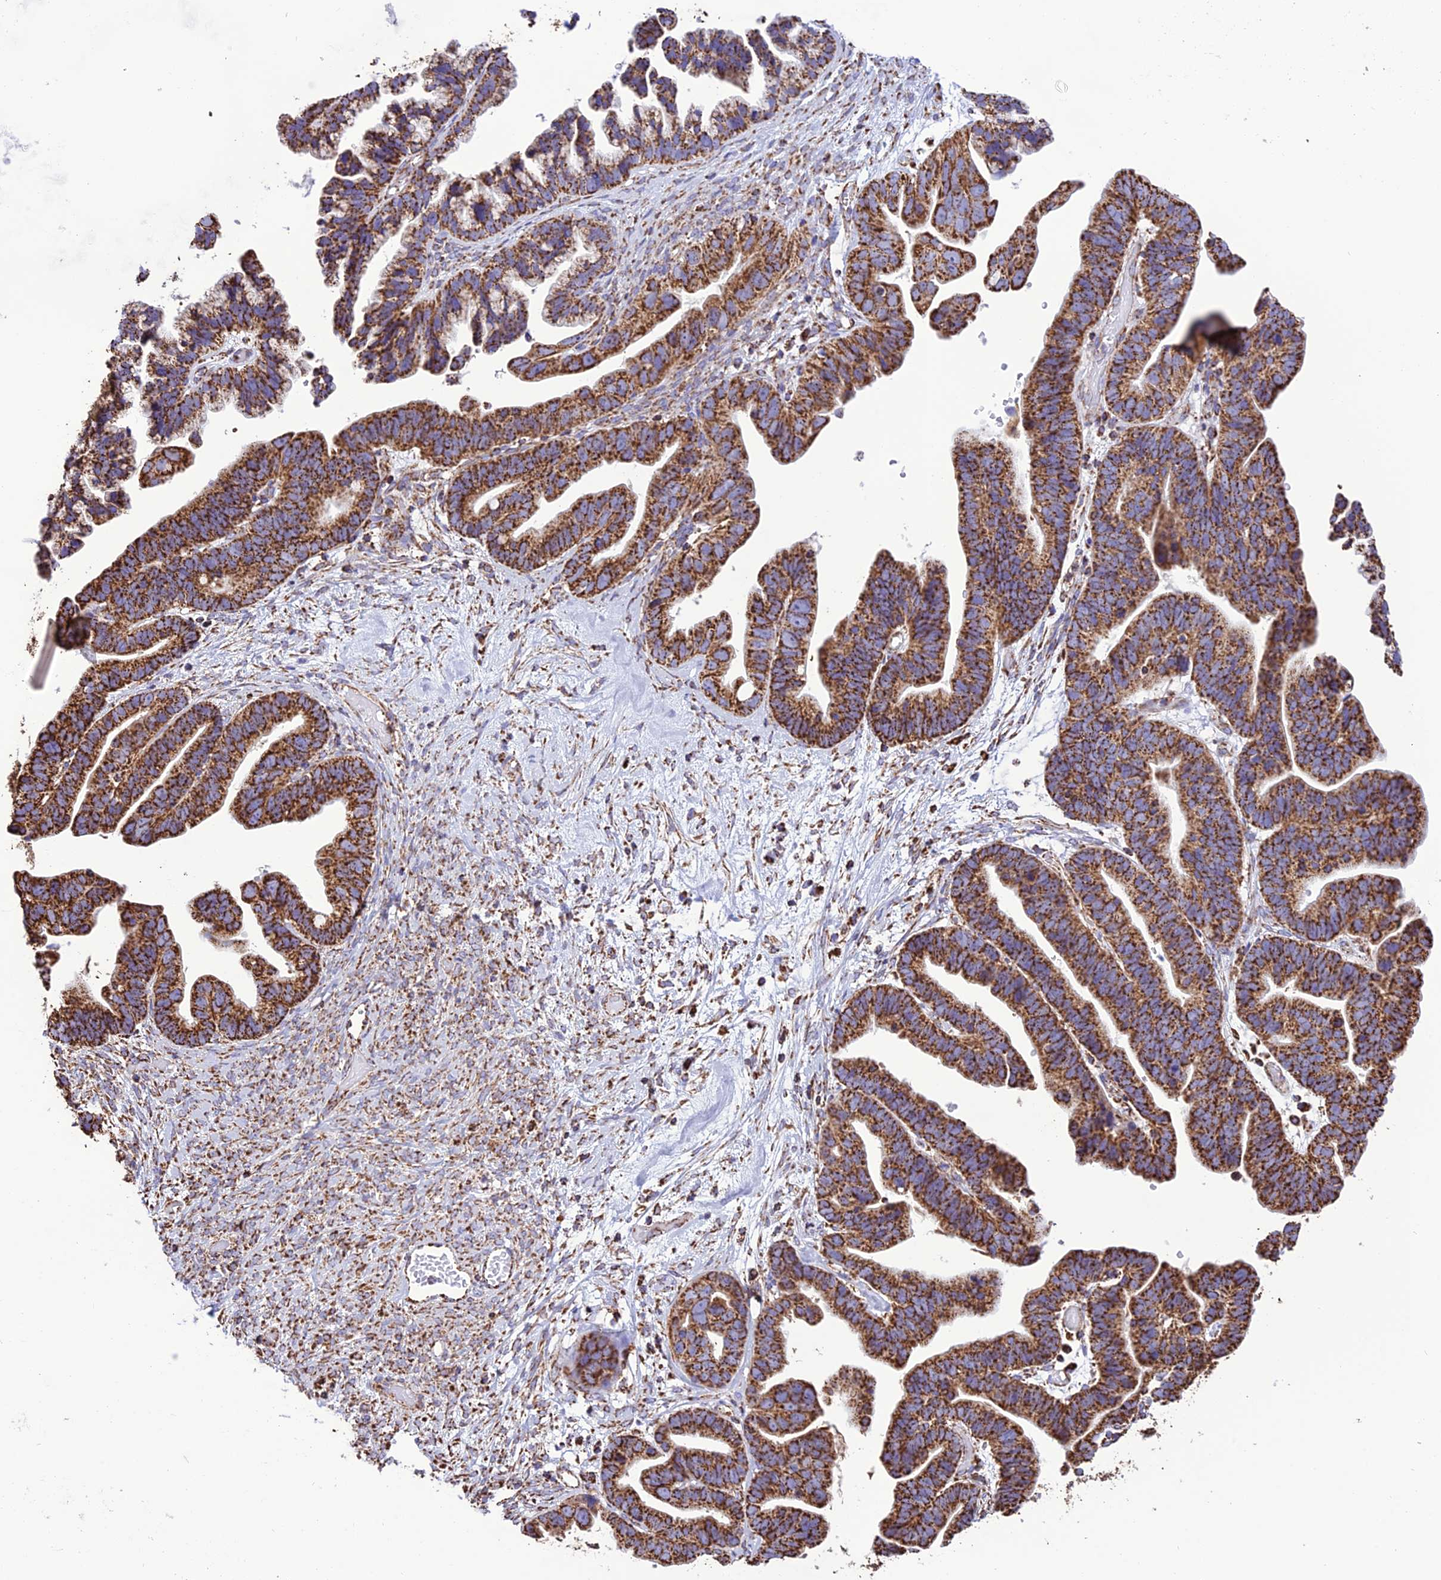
{"staining": {"intensity": "strong", "quantity": ">75%", "location": "cytoplasmic/membranous"}, "tissue": "ovarian cancer", "cell_type": "Tumor cells", "image_type": "cancer", "snomed": [{"axis": "morphology", "description": "Cystadenocarcinoma, serous, NOS"}, {"axis": "topography", "description": "Ovary"}], "caption": "There is high levels of strong cytoplasmic/membranous expression in tumor cells of ovarian serous cystadenocarcinoma, as demonstrated by immunohistochemical staining (brown color).", "gene": "NDUFAF1", "patient": {"sex": "female", "age": 56}}